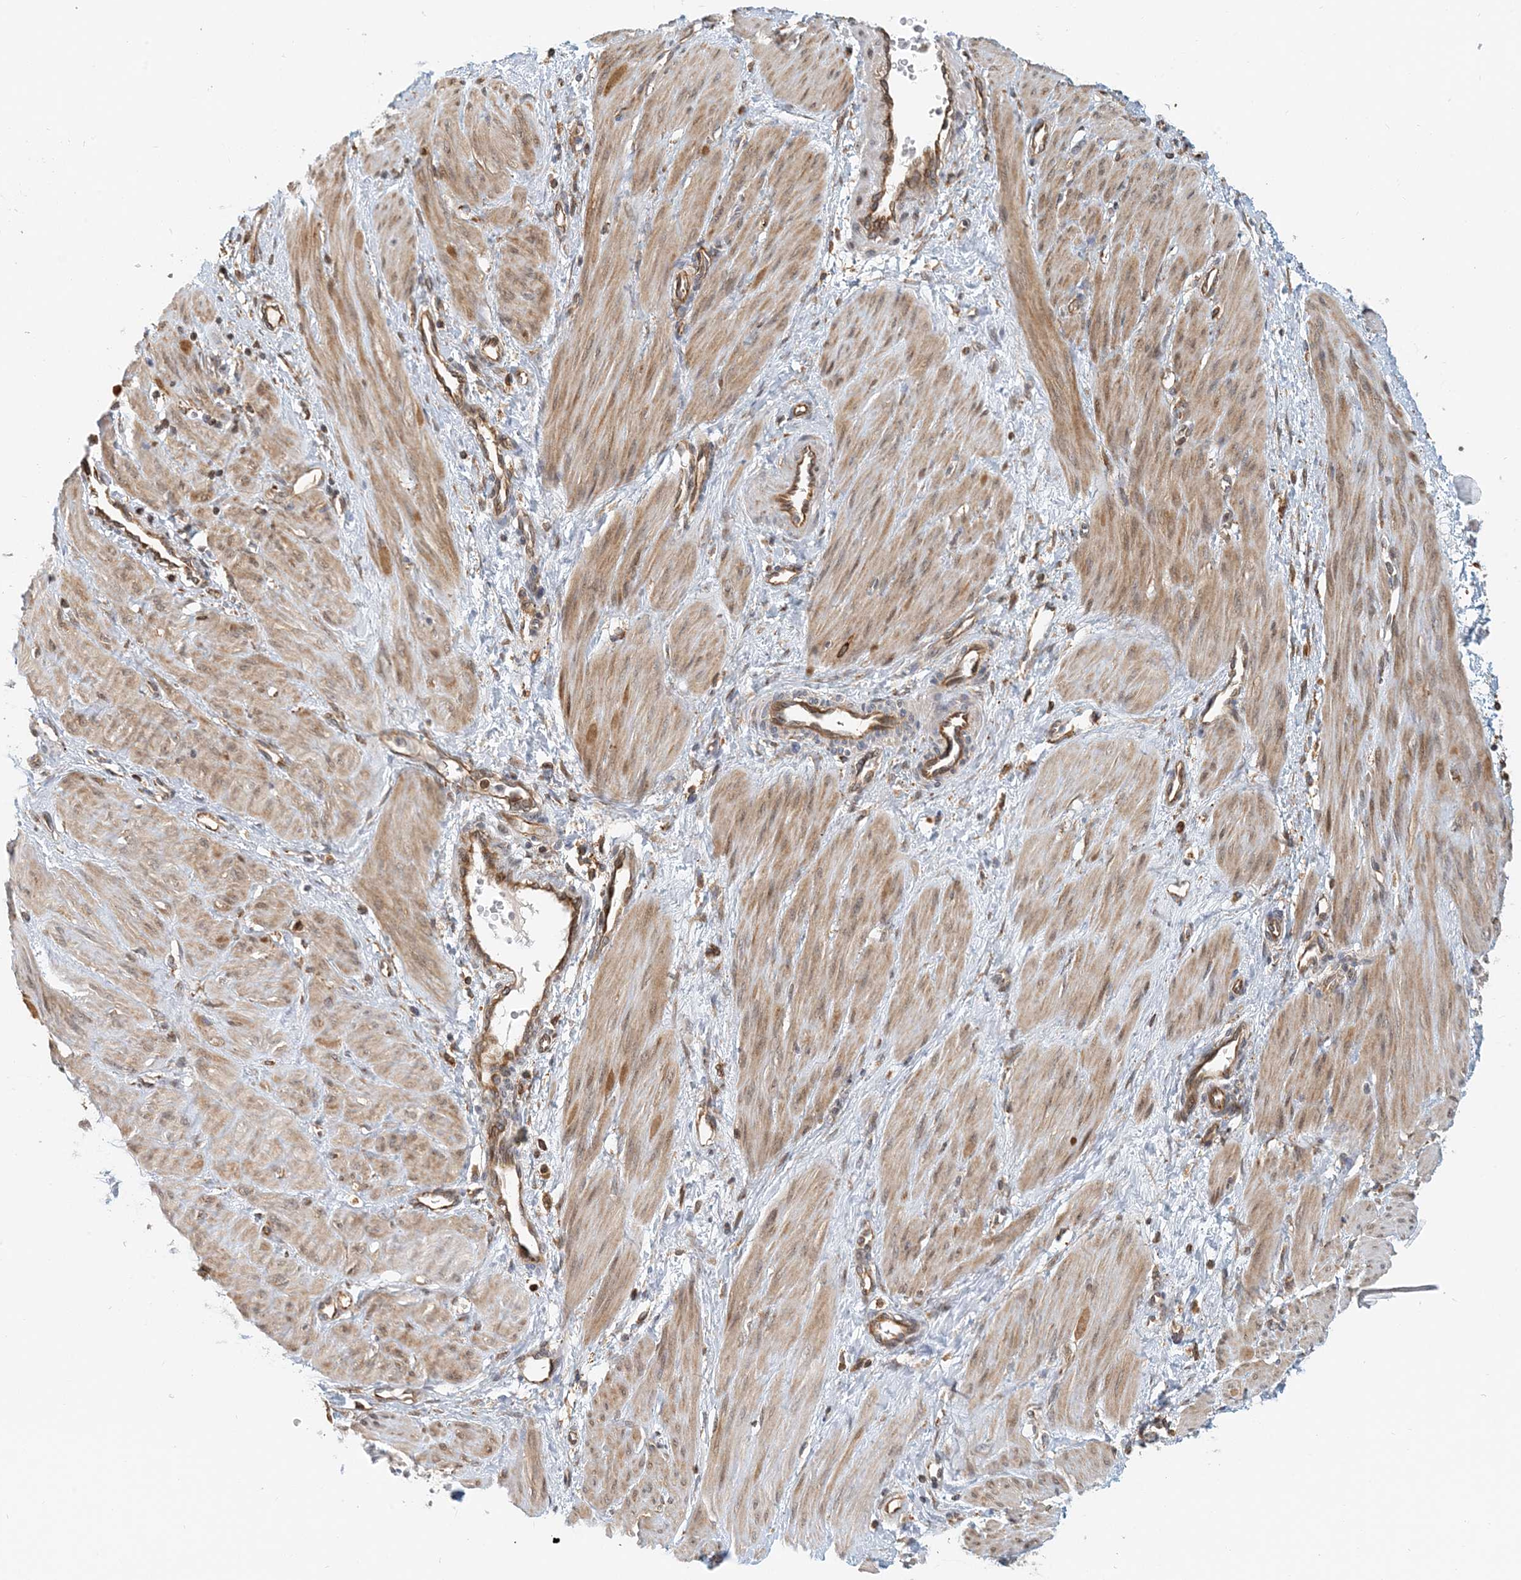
{"staining": {"intensity": "moderate", "quantity": ">75%", "location": "cytoplasmic/membranous"}, "tissue": "smooth muscle", "cell_type": "Smooth muscle cells", "image_type": "normal", "snomed": [{"axis": "morphology", "description": "Normal tissue, NOS"}, {"axis": "topography", "description": "Endometrium"}], "caption": "Immunohistochemical staining of normal smooth muscle demonstrates >75% levels of moderate cytoplasmic/membranous protein staining in approximately >75% of smooth muscle cells.", "gene": "HNMT", "patient": {"sex": "female", "age": 33}}